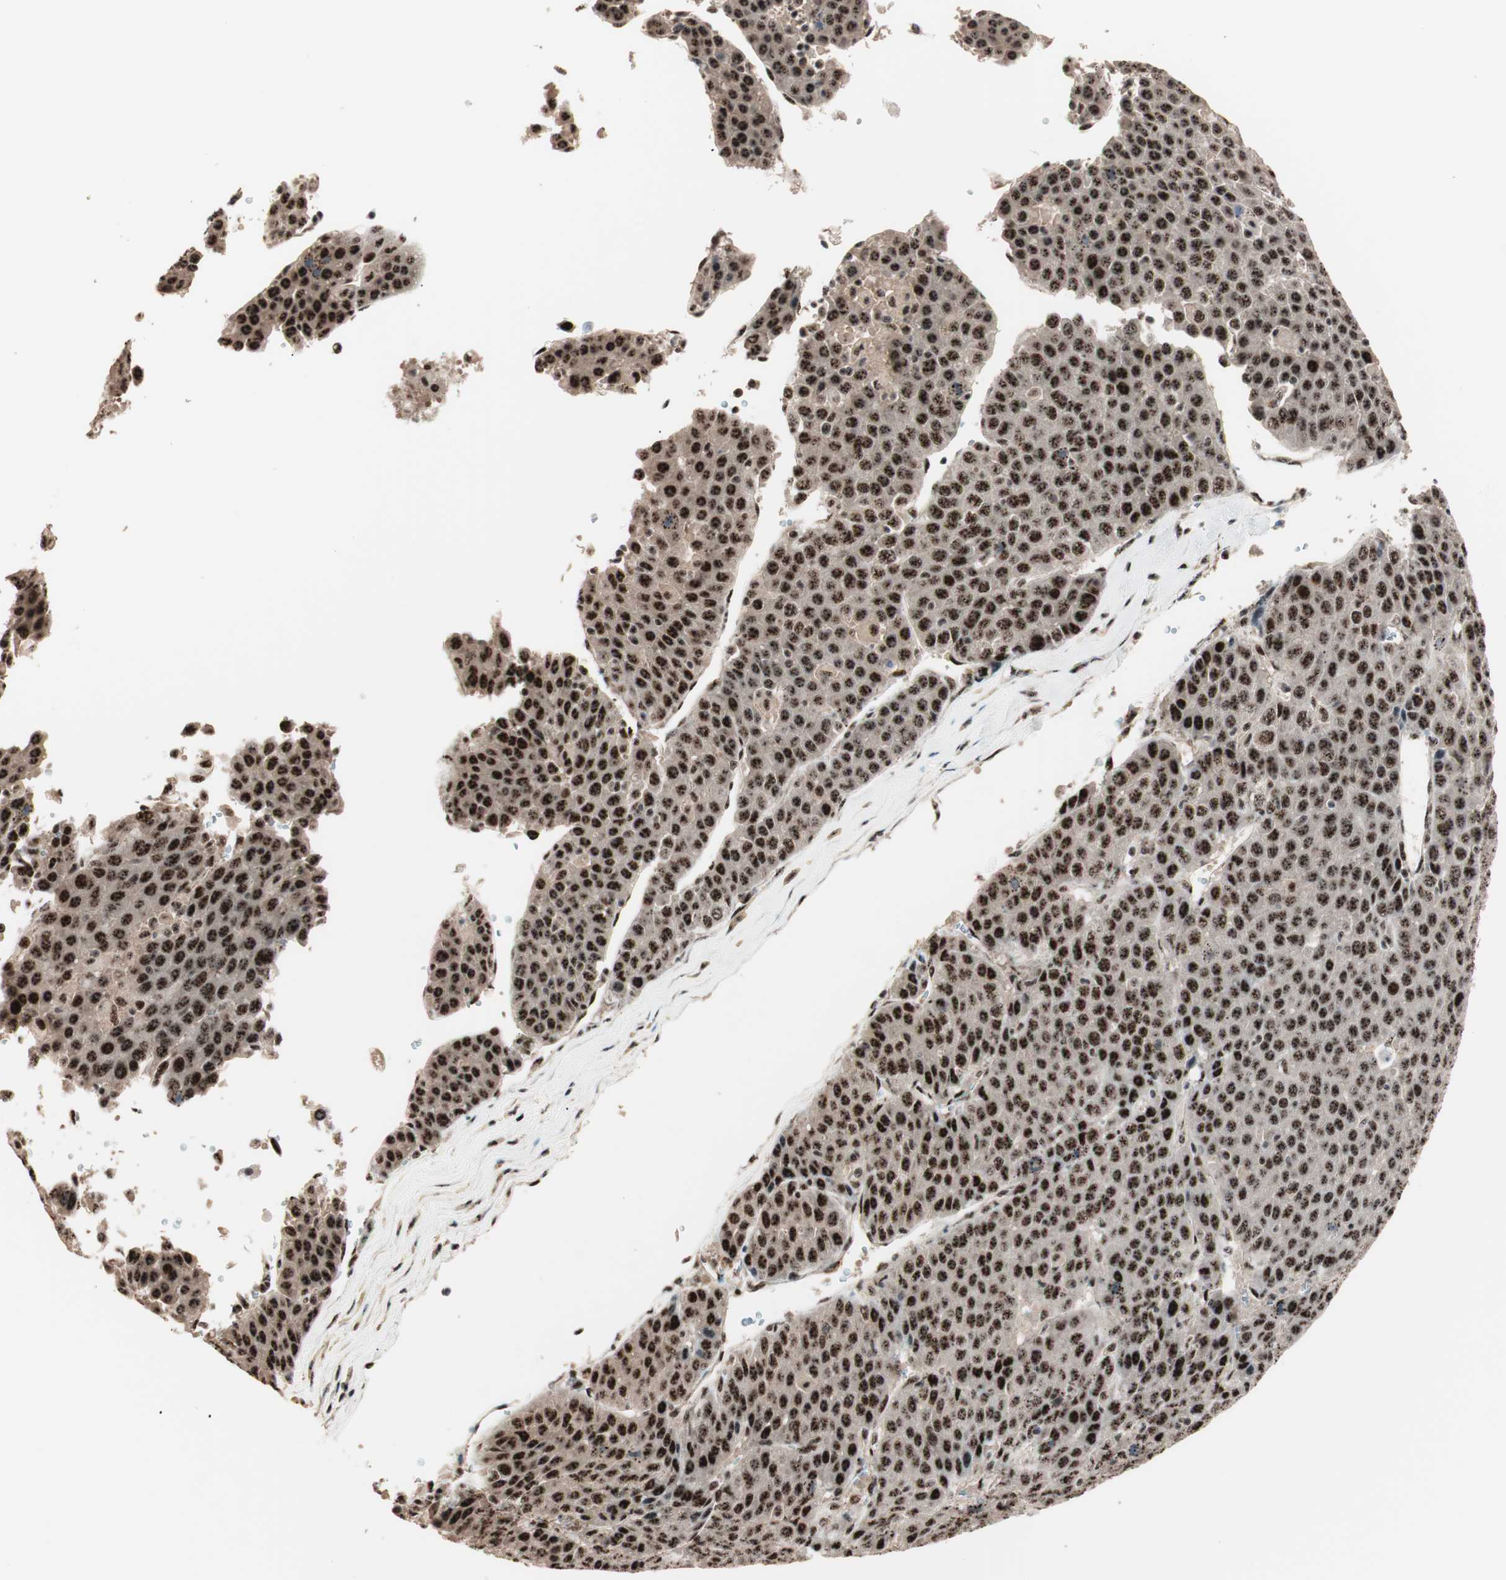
{"staining": {"intensity": "strong", "quantity": ">75%", "location": "nuclear"}, "tissue": "liver cancer", "cell_type": "Tumor cells", "image_type": "cancer", "snomed": [{"axis": "morphology", "description": "Carcinoma, Hepatocellular, NOS"}, {"axis": "topography", "description": "Liver"}], "caption": "Hepatocellular carcinoma (liver) tissue shows strong nuclear expression in approximately >75% of tumor cells, visualized by immunohistochemistry.", "gene": "NR5A2", "patient": {"sex": "female", "age": 53}}